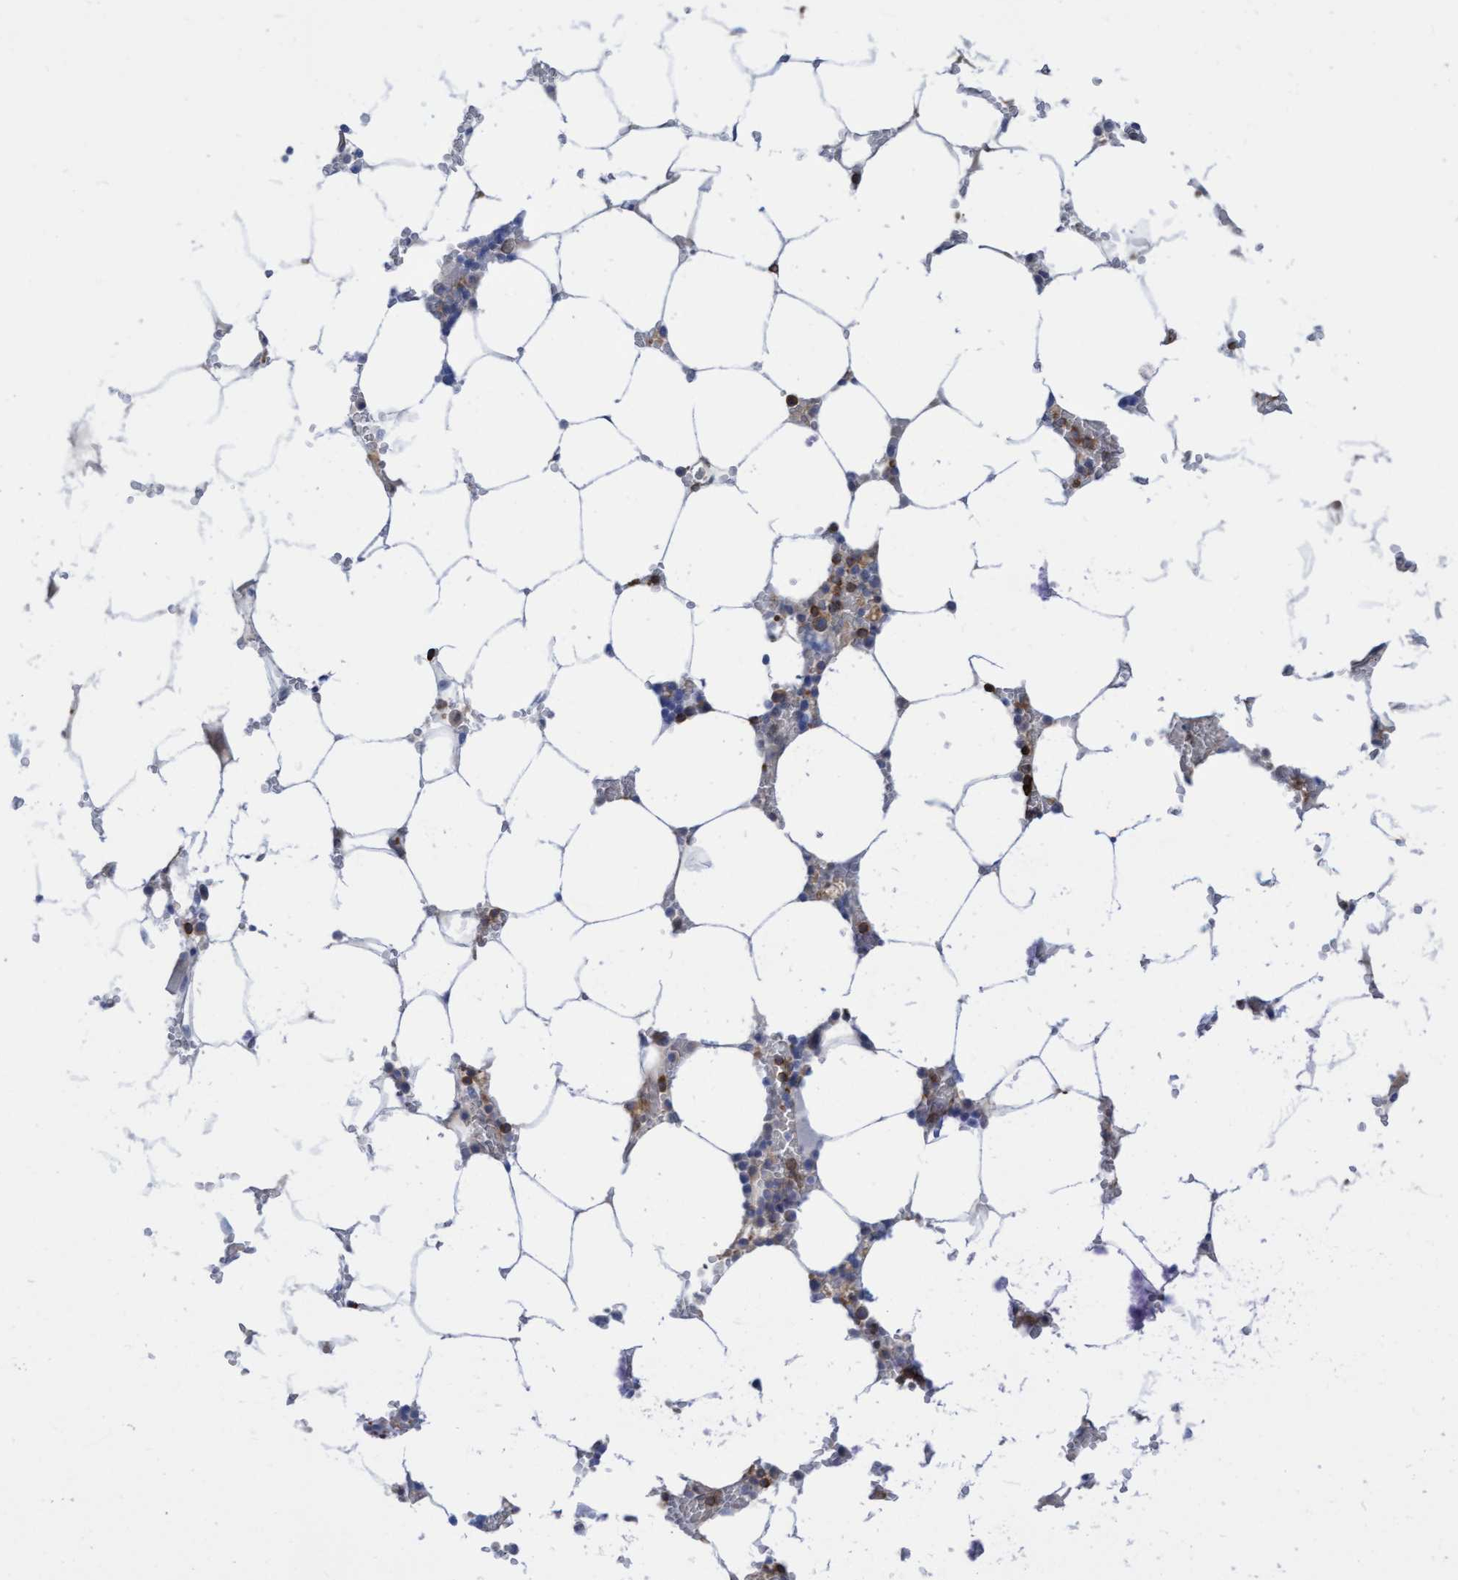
{"staining": {"intensity": "moderate", "quantity": "<25%", "location": "cytoplasmic/membranous"}, "tissue": "bone marrow", "cell_type": "Hematopoietic cells", "image_type": "normal", "snomed": [{"axis": "morphology", "description": "Normal tissue, NOS"}, {"axis": "topography", "description": "Bone marrow"}], "caption": "IHC (DAB (3,3'-diaminobenzidine)) staining of benign human bone marrow reveals moderate cytoplasmic/membranous protein expression in about <25% of hematopoietic cells.", "gene": "FNBP1", "patient": {"sex": "male", "age": 70}}